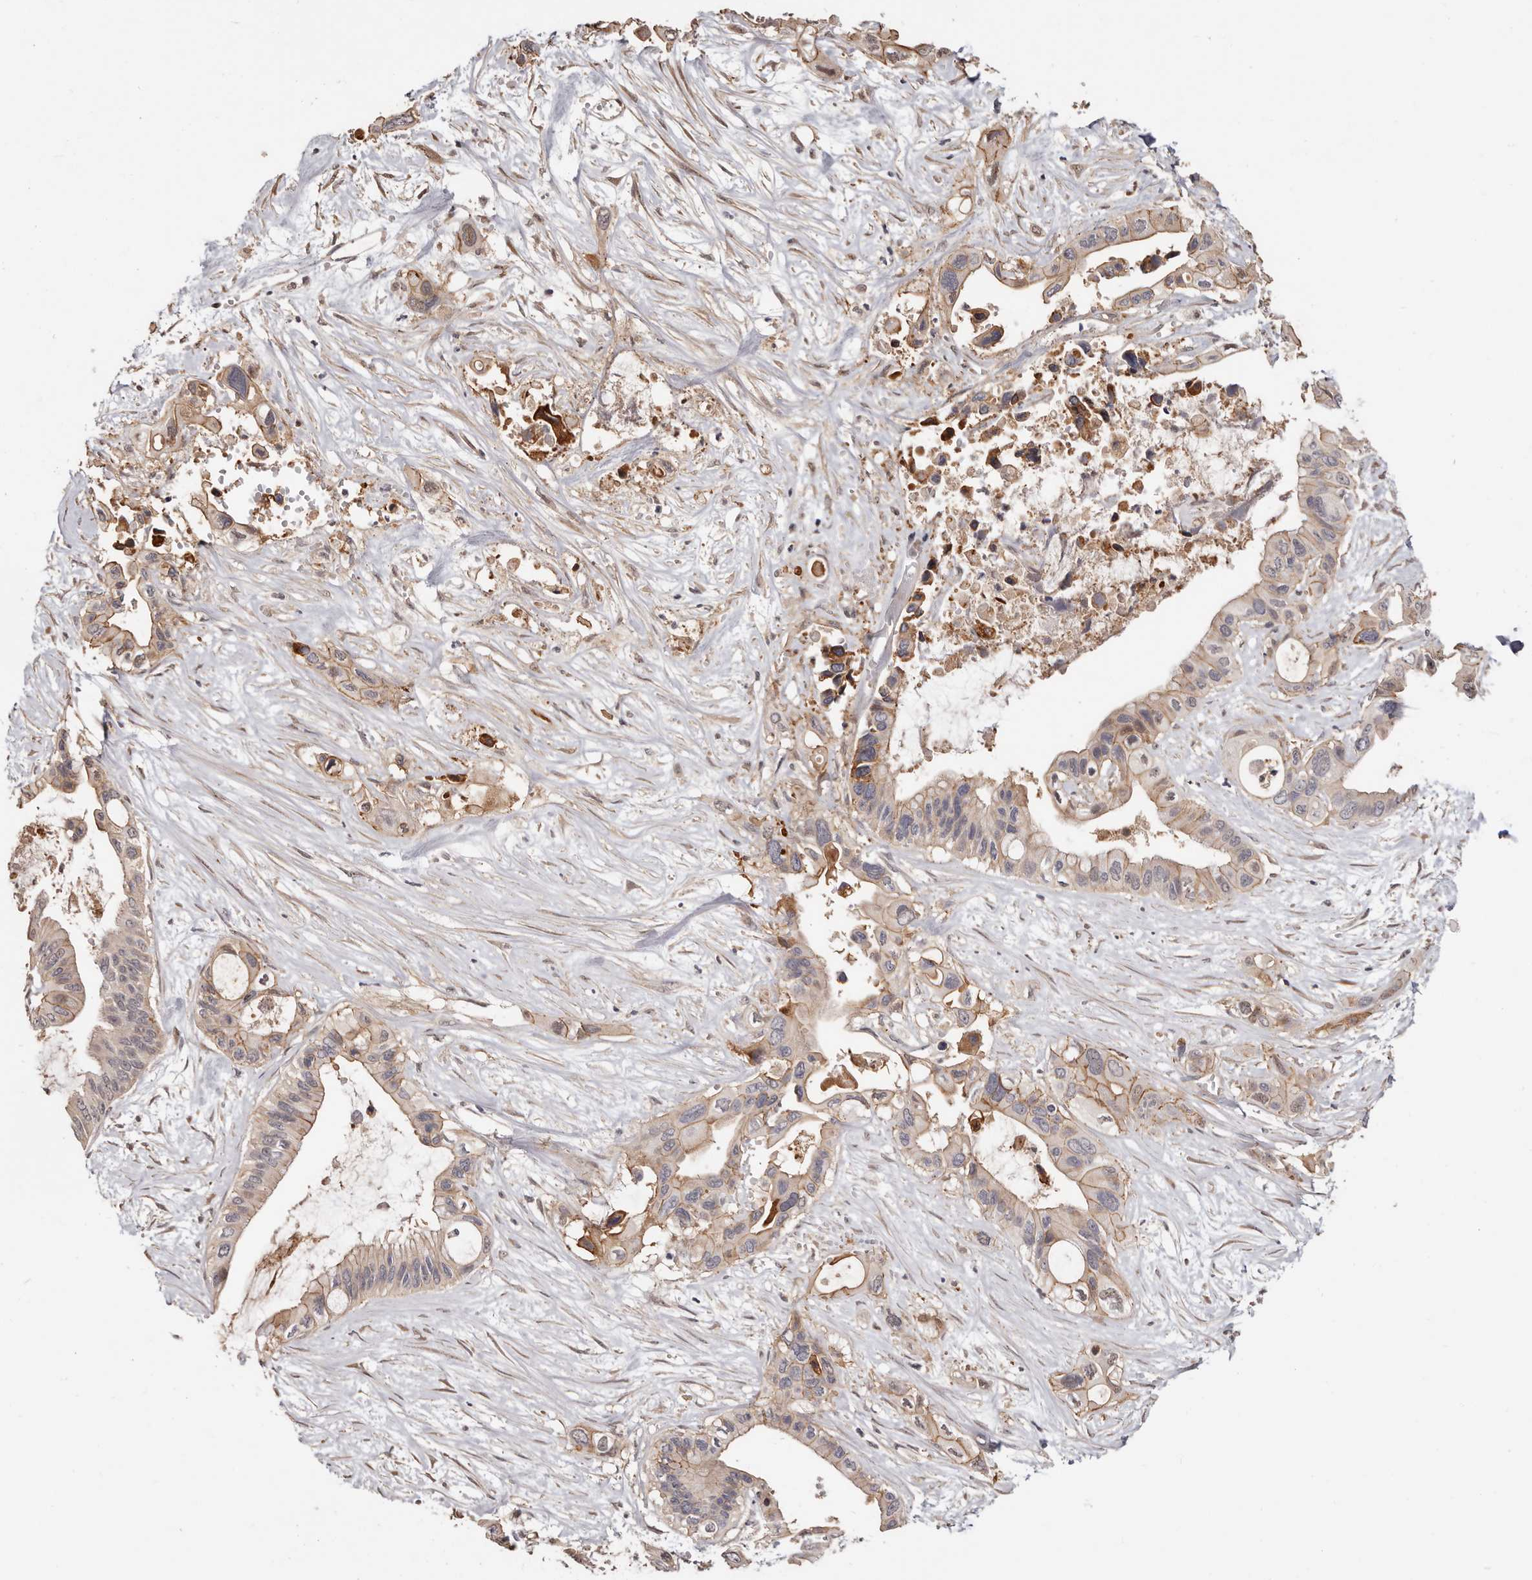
{"staining": {"intensity": "weak", "quantity": ">75%", "location": "cytoplasmic/membranous"}, "tissue": "pancreatic cancer", "cell_type": "Tumor cells", "image_type": "cancer", "snomed": [{"axis": "morphology", "description": "Adenocarcinoma, NOS"}, {"axis": "topography", "description": "Pancreas"}], "caption": "Protein staining by IHC exhibits weak cytoplasmic/membranous staining in approximately >75% of tumor cells in pancreatic adenocarcinoma. The staining is performed using DAB (3,3'-diaminobenzidine) brown chromogen to label protein expression. The nuclei are counter-stained blue using hematoxylin.", "gene": "TRIP13", "patient": {"sex": "male", "age": 66}}